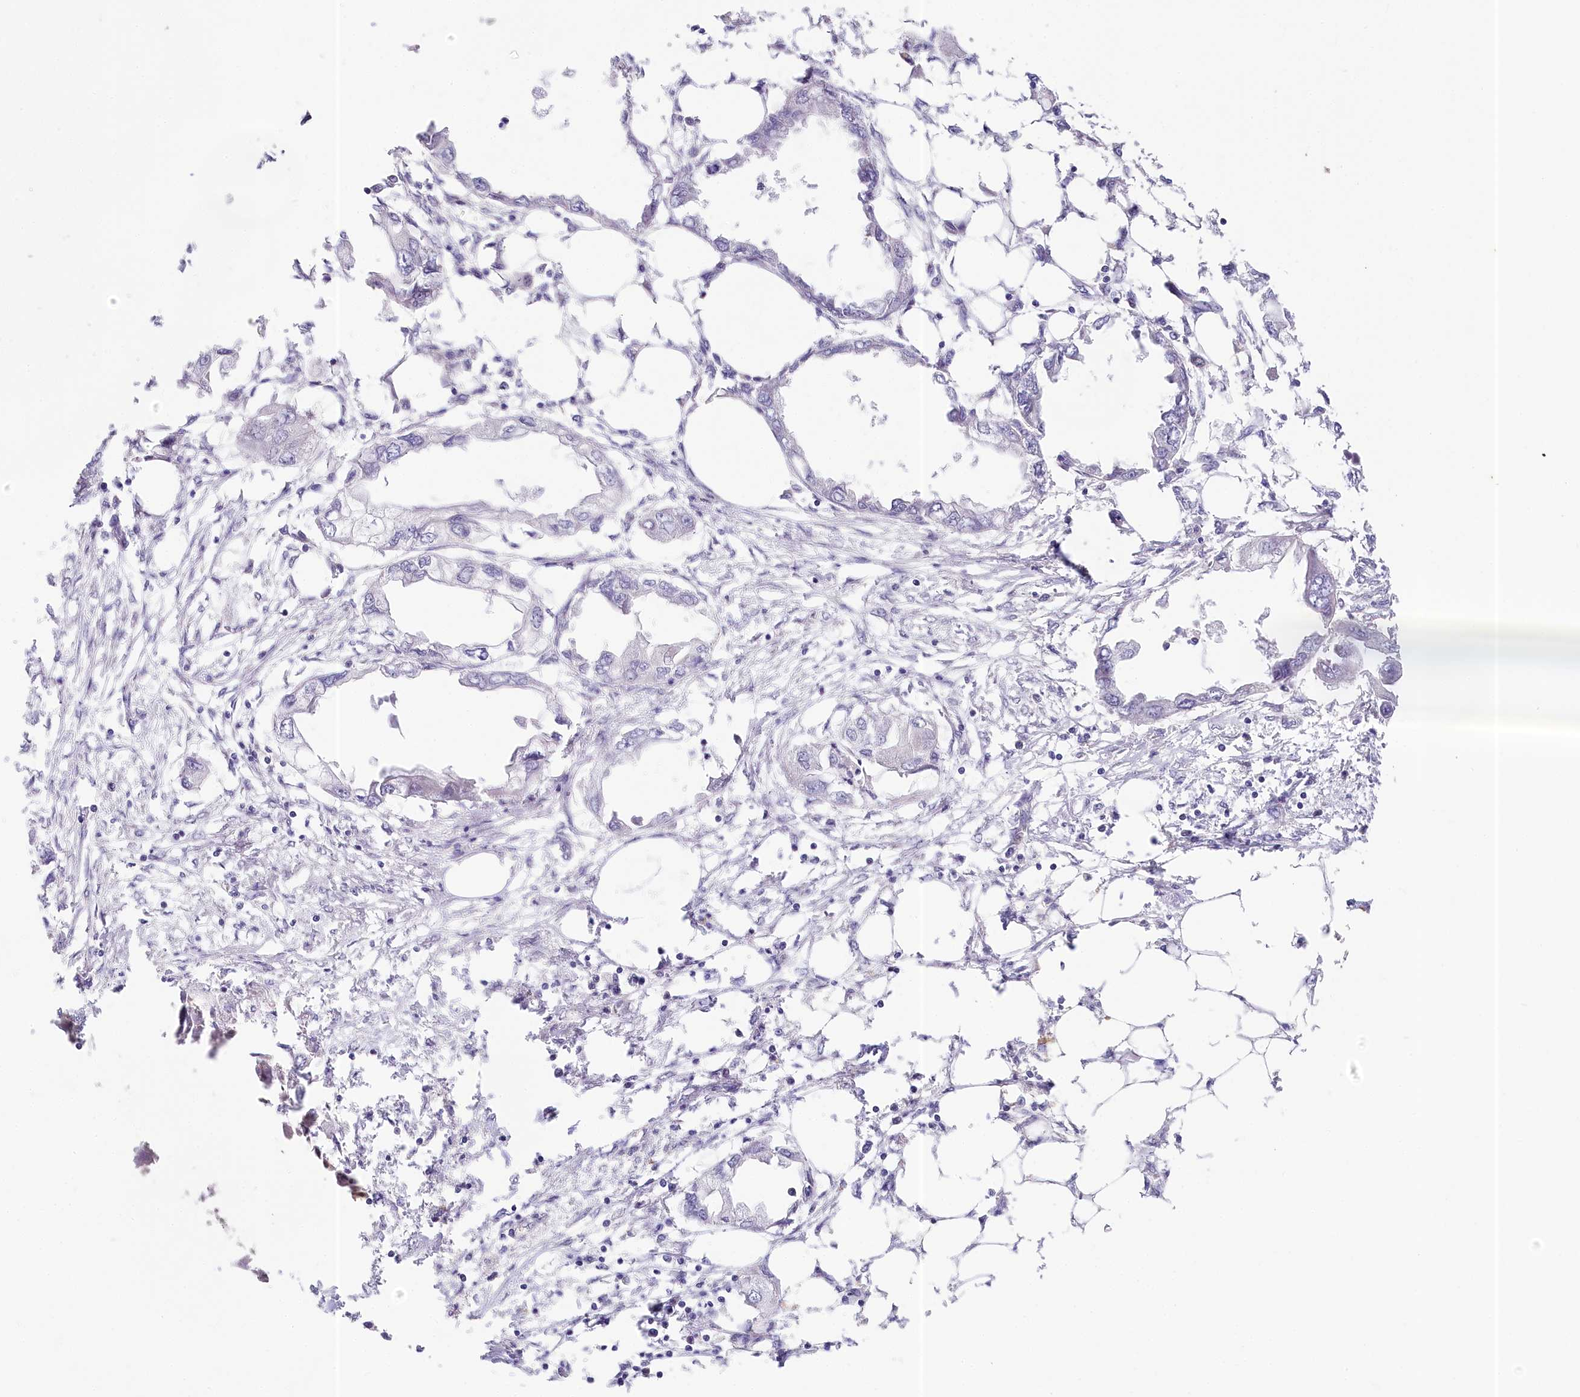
{"staining": {"intensity": "negative", "quantity": "none", "location": "none"}, "tissue": "endometrial cancer", "cell_type": "Tumor cells", "image_type": "cancer", "snomed": [{"axis": "morphology", "description": "Adenocarcinoma, NOS"}, {"axis": "morphology", "description": "Adenocarcinoma, metastatic, NOS"}, {"axis": "topography", "description": "Adipose tissue"}, {"axis": "topography", "description": "Endometrium"}], "caption": "Immunohistochemistry of endometrial cancer (metastatic adenocarcinoma) reveals no expression in tumor cells.", "gene": "AMTN", "patient": {"sex": "female", "age": 67}}